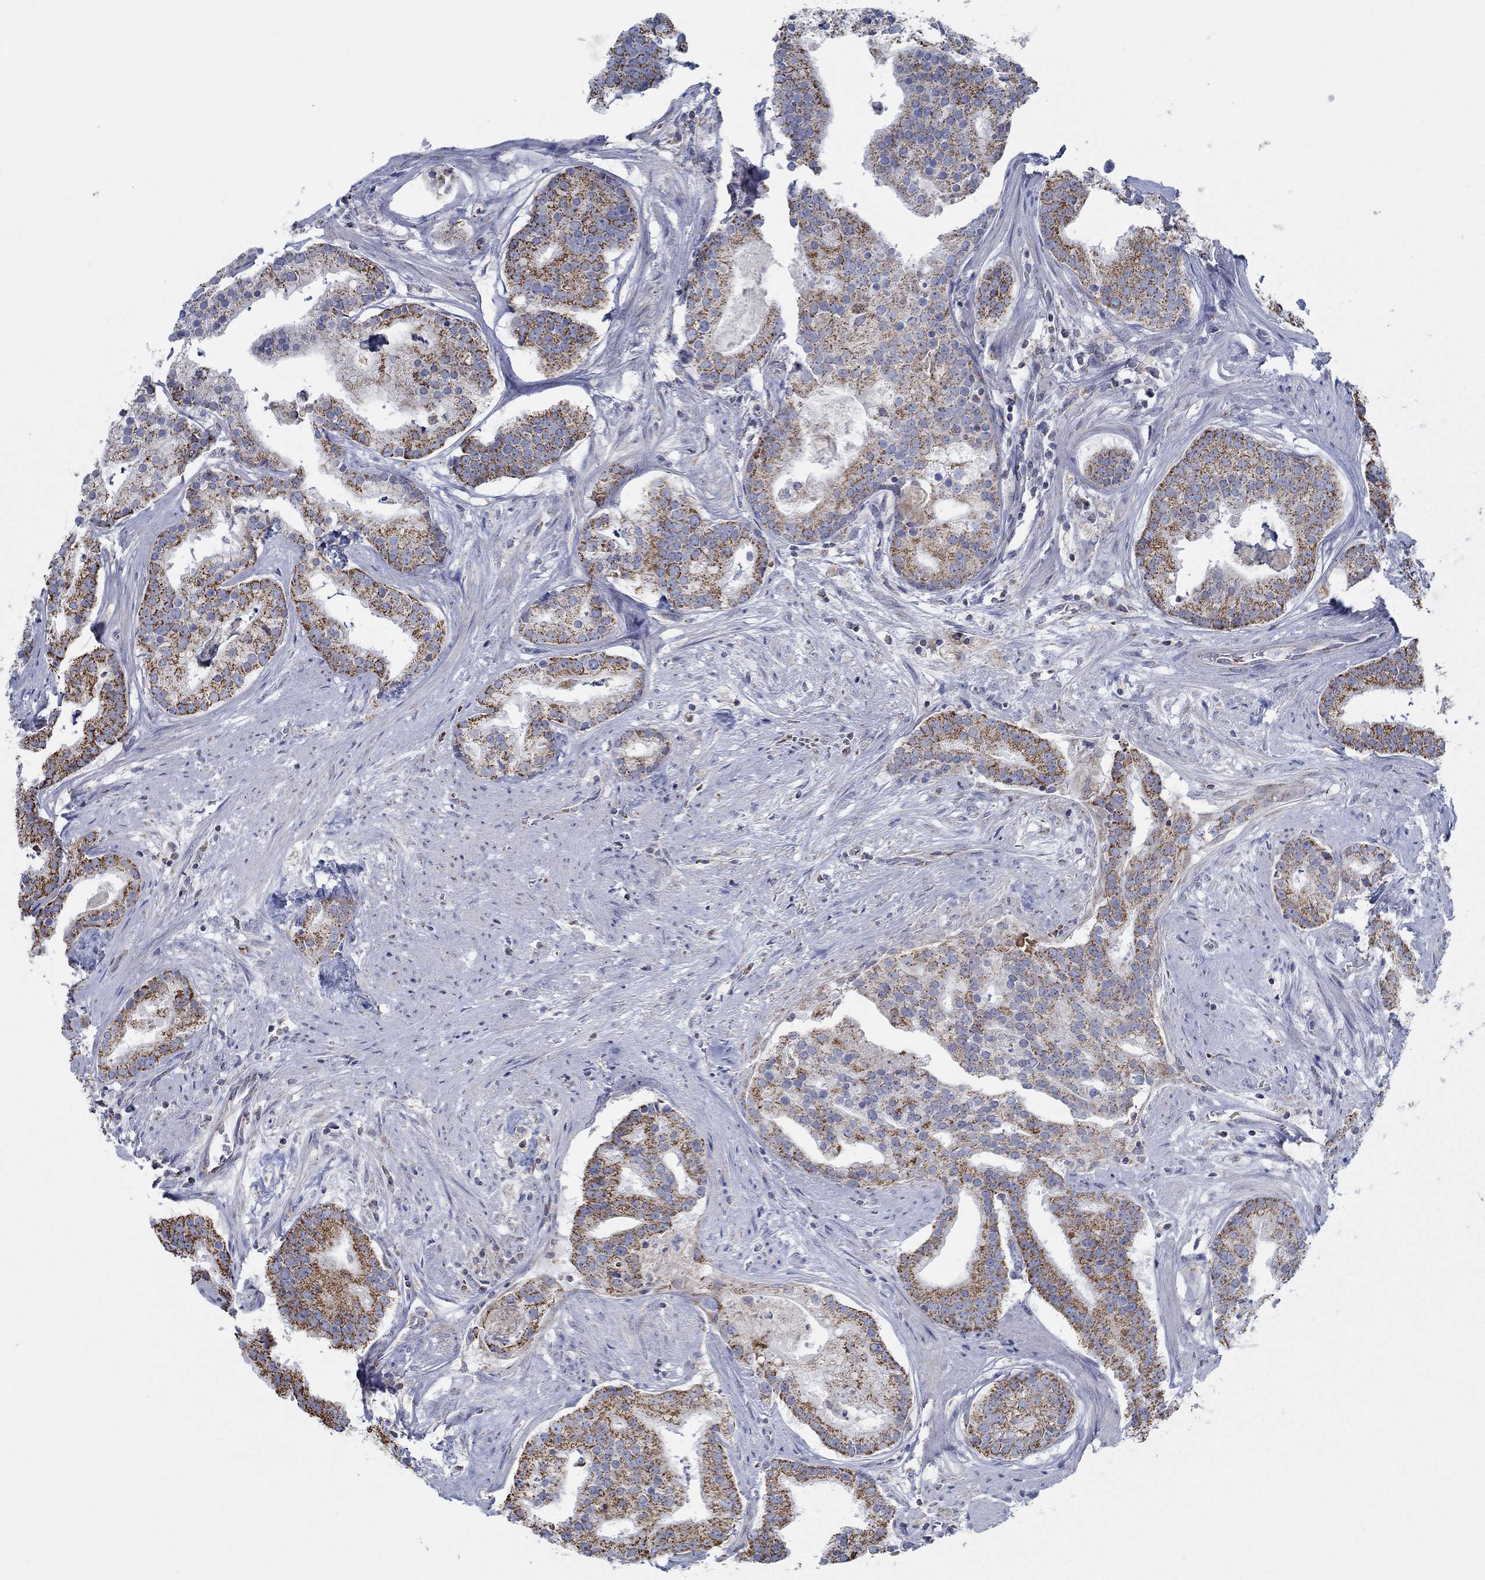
{"staining": {"intensity": "strong", "quantity": "25%-75%", "location": "cytoplasmic/membranous"}, "tissue": "prostate cancer", "cell_type": "Tumor cells", "image_type": "cancer", "snomed": [{"axis": "morphology", "description": "Adenocarcinoma, NOS"}, {"axis": "topography", "description": "Prostate and seminal vesicle, NOS"}, {"axis": "topography", "description": "Prostate"}], "caption": "This photomicrograph demonstrates IHC staining of human prostate cancer, with high strong cytoplasmic/membranous expression in about 25%-75% of tumor cells.", "gene": "GLOD5", "patient": {"sex": "male", "age": 44}}